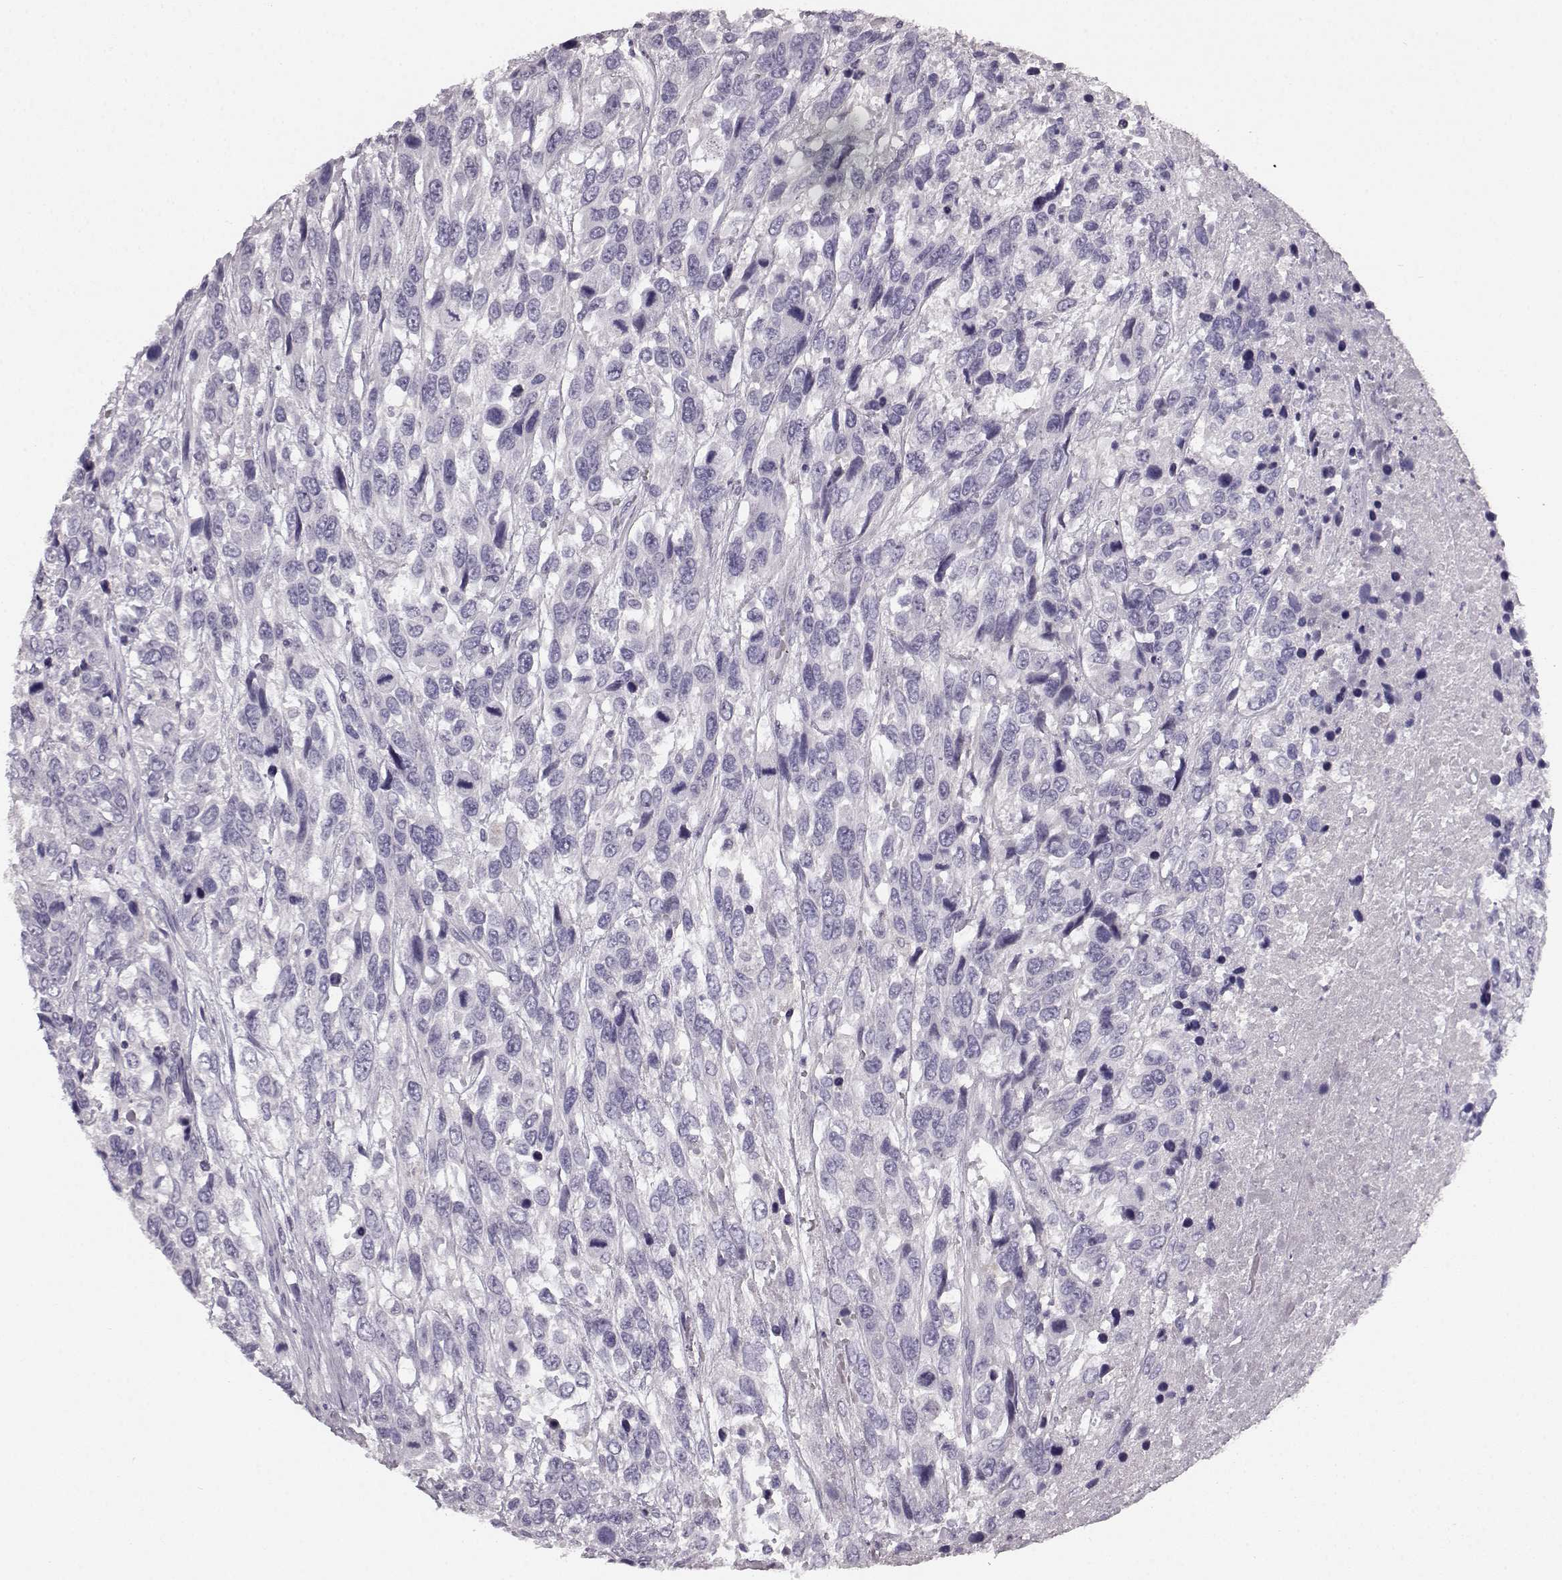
{"staining": {"intensity": "negative", "quantity": "none", "location": "none"}, "tissue": "urothelial cancer", "cell_type": "Tumor cells", "image_type": "cancer", "snomed": [{"axis": "morphology", "description": "Urothelial carcinoma, High grade"}, {"axis": "topography", "description": "Urinary bladder"}], "caption": "High power microscopy histopathology image of an immunohistochemistry (IHC) image of urothelial cancer, revealing no significant staining in tumor cells.", "gene": "KIAA0319", "patient": {"sex": "female", "age": 70}}